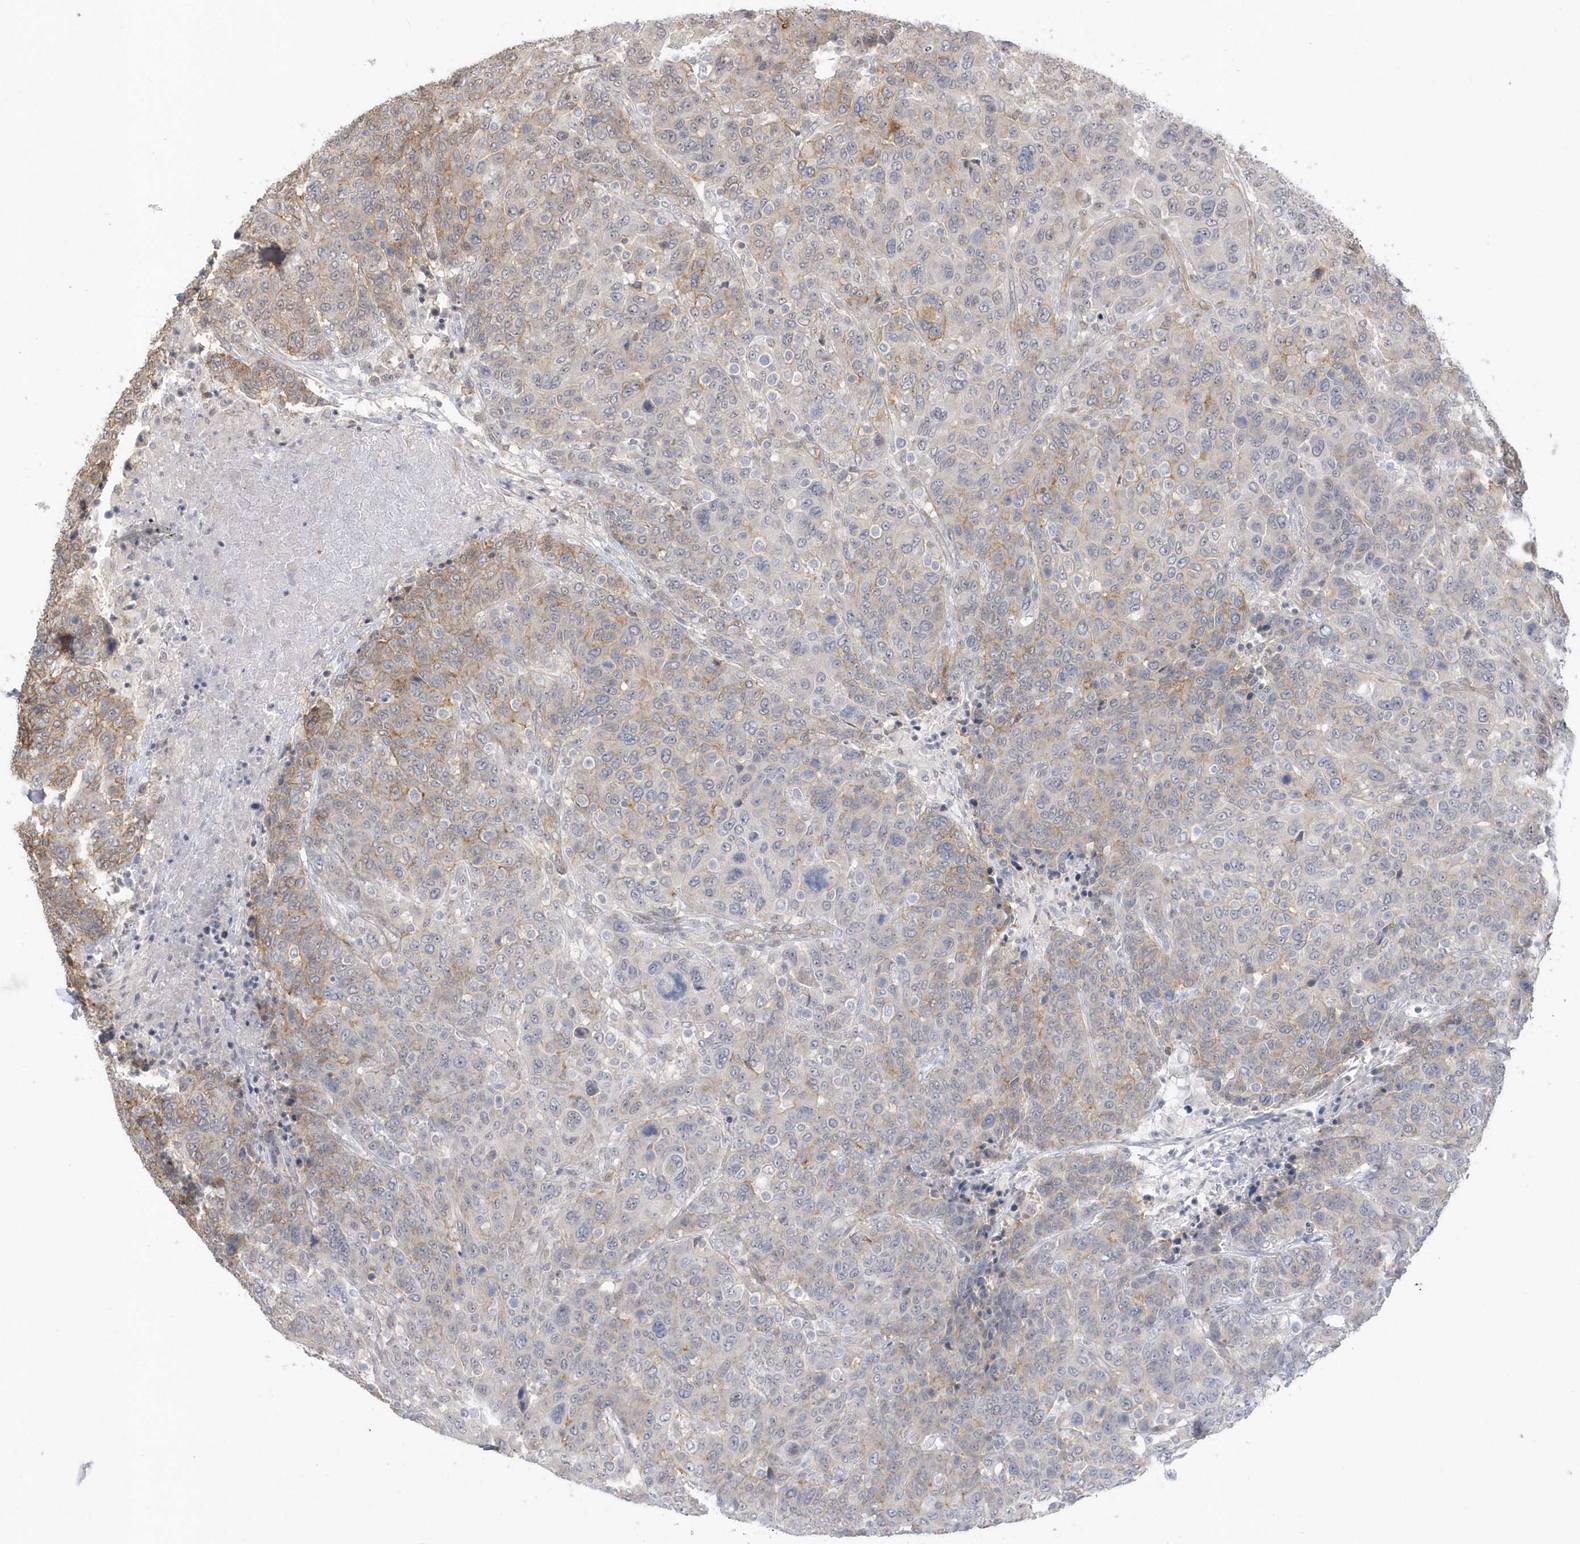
{"staining": {"intensity": "weak", "quantity": "<25%", "location": "cytoplasmic/membranous"}, "tissue": "breast cancer", "cell_type": "Tumor cells", "image_type": "cancer", "snomed": [{"axis": "morphology", "description": "Duct carcinoma"}, {"axis": "topography", "description": "Breast"}], "caption": "Immunohistochemistry (IHC) of human breast intraductal carcinoma displays no staining in tumor cells.", "gene": "CRIP3", "patient": {"sex": "female", "age": 37}}